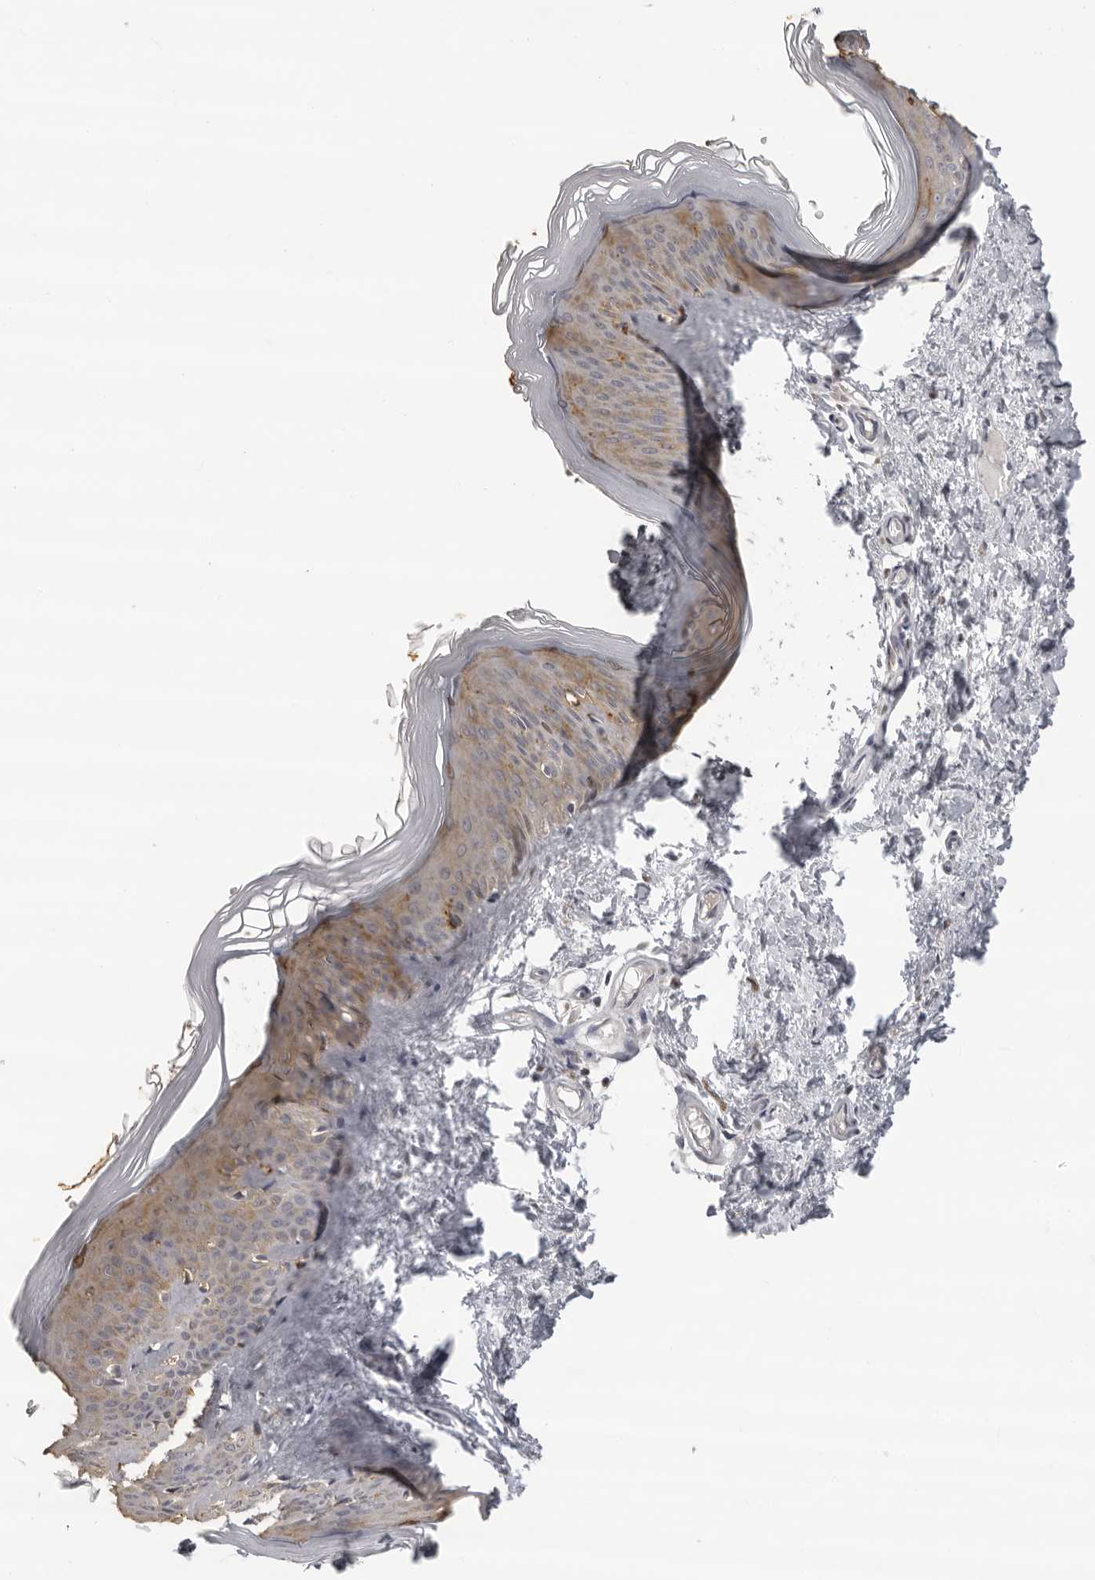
{"staining": {"intensity": "negative", "quantity": "none", "location": "none"}, "tissue": "skin", "cell_type": "Fibroblasts", "image_type": "normal", "snomed": [{"axis": "morphology", "description": "Normal tissue, NOS"}, {"axis": "topography", "description": "Skin"}], "caption": "The micrograph demonstrates no staining of fibroblasts in normal skin. (Stains: DAB (3,3'-diaminobenzidine) IHC with hematoxylin counter stain, Microscopy: brightfield microscopy at high magnification).", "gene": "IL31", "patient": {"sex": "female", "age": 27}}